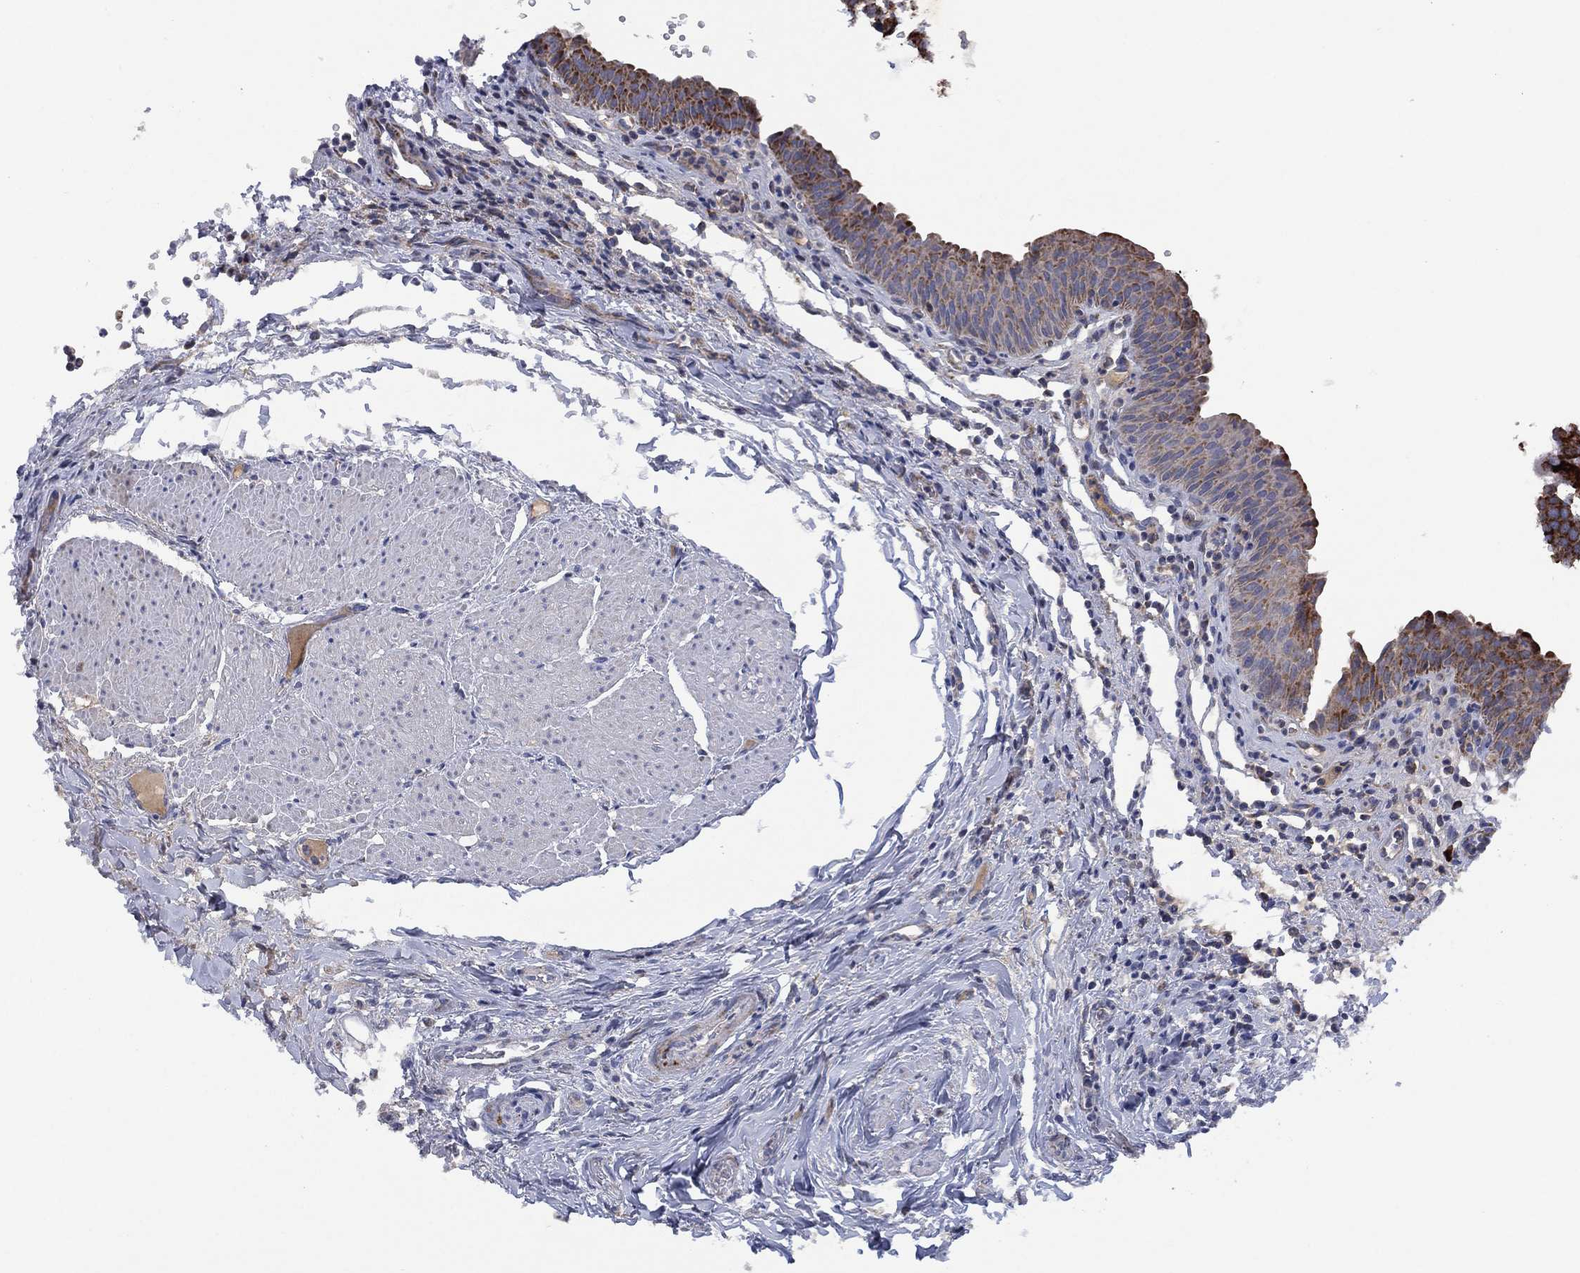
{"staining": {"intensity": "strong", "quantity": "25%-75%", "location": "cytoplasmic/membranous"}, "tissue": "urinary bladder", "cell_type": "Urothelial cells", "image_type": "normal", "snomed": [{"axis": "morphology", "description": "Normal tissue, NOS"}, {"axis": "topography", "description": "Urinary bladder"}], "caption": "The image exhibits staining of normal urinary bladder, revealing strong cytoplasmic/membranous protein positivity (brown color) within urothelial cells. (Stains: DAB in brown, nuclei in blue, Microscopy: brightfield microscopy at high magnification).", "gene": "PPP2R5A", "patient": {"sex": "male", "age": 66}}